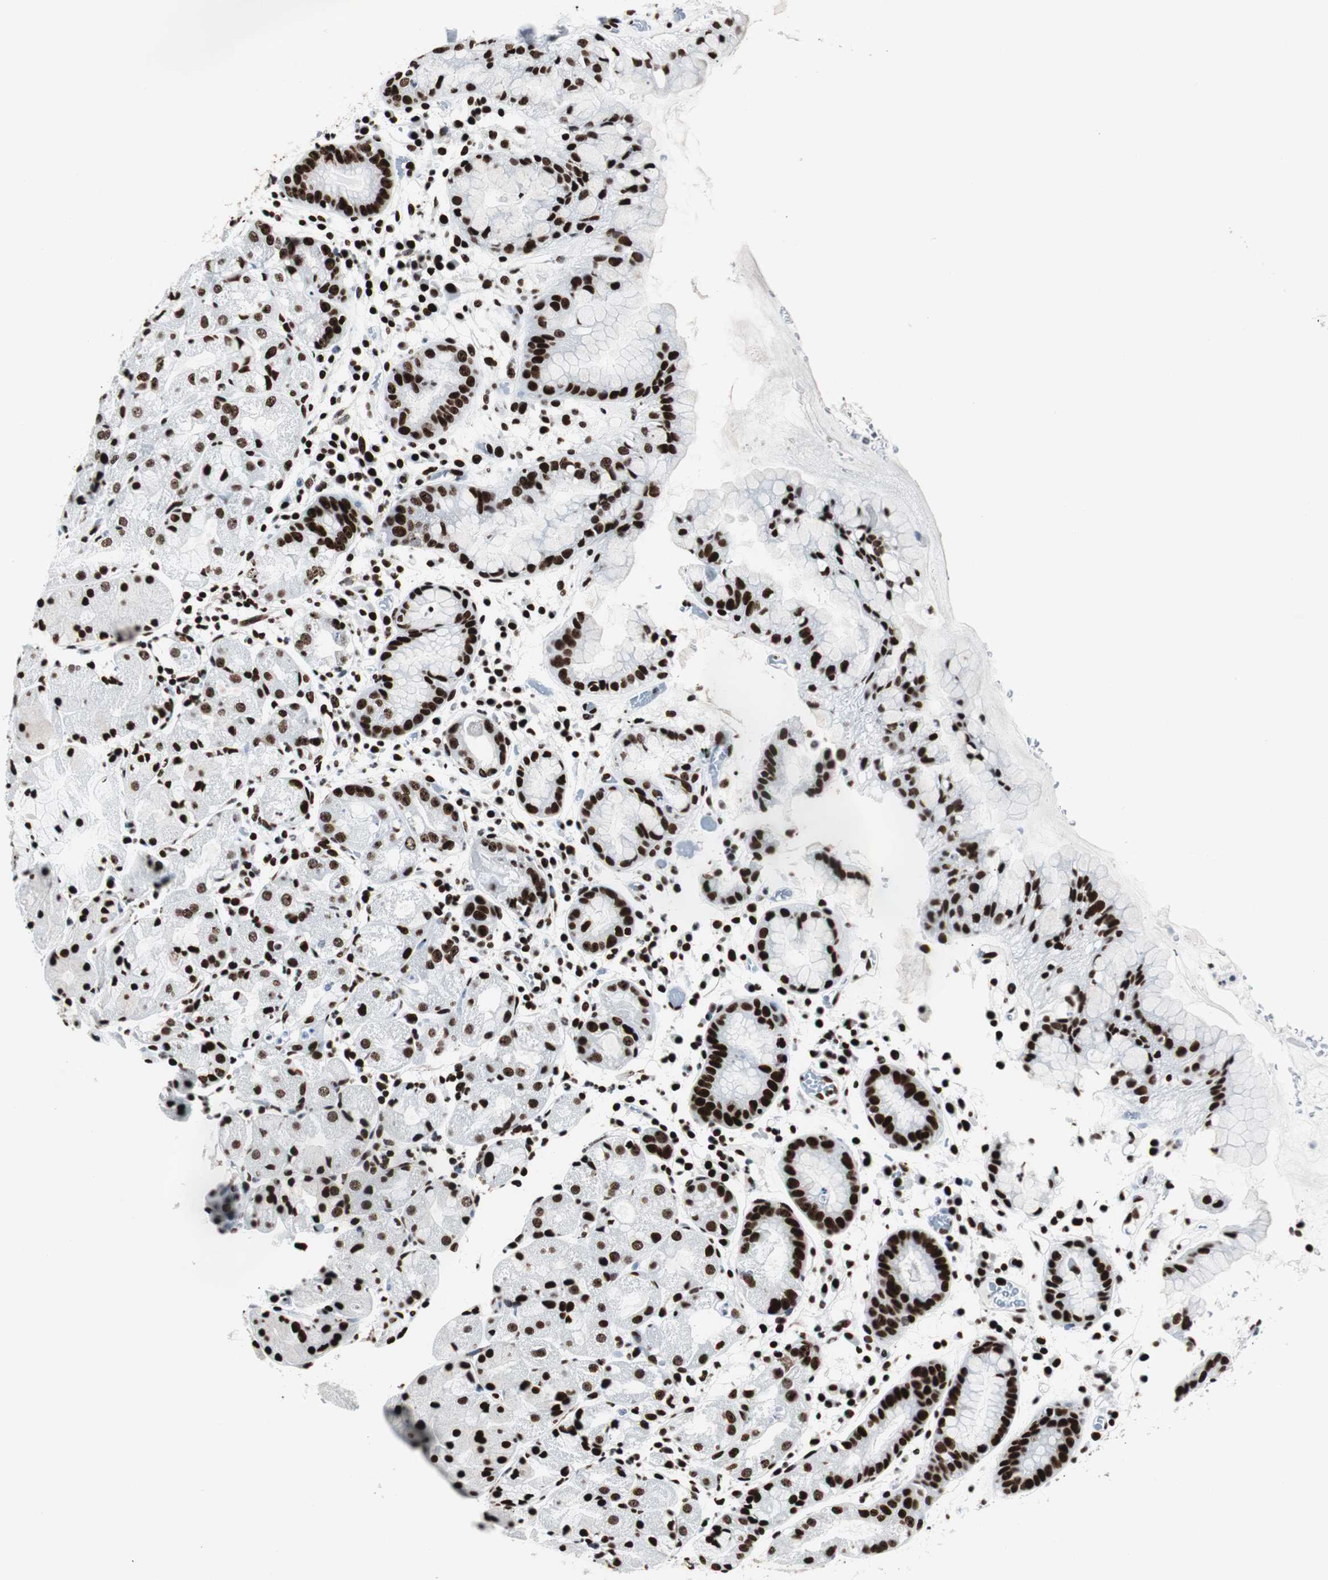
{"staining": {"intensity": "strong", "quantity": ">75%", "location": "nuclear"}, "tissue": "stomach", "cell_type": "Glandular cells", "image_type": "normal", "snomed": [{"axis": "morphology", "description": "Normal tissue, NOS"}, {"axis": "topography", "description": "Stomach"}, {"axis": "topography", "description": "Stomach, lower"}], "caption": "IHC photomicrograph of benign stomach: stomach stained using immunohistochemistry (IHC) demonstrates high levels of strong protein expression localized specifically in the nuclear of glandular cells, appearing as a nuclear brown color.", "gene": "NCL", "patient": {"sex": "female", "age": 75}}